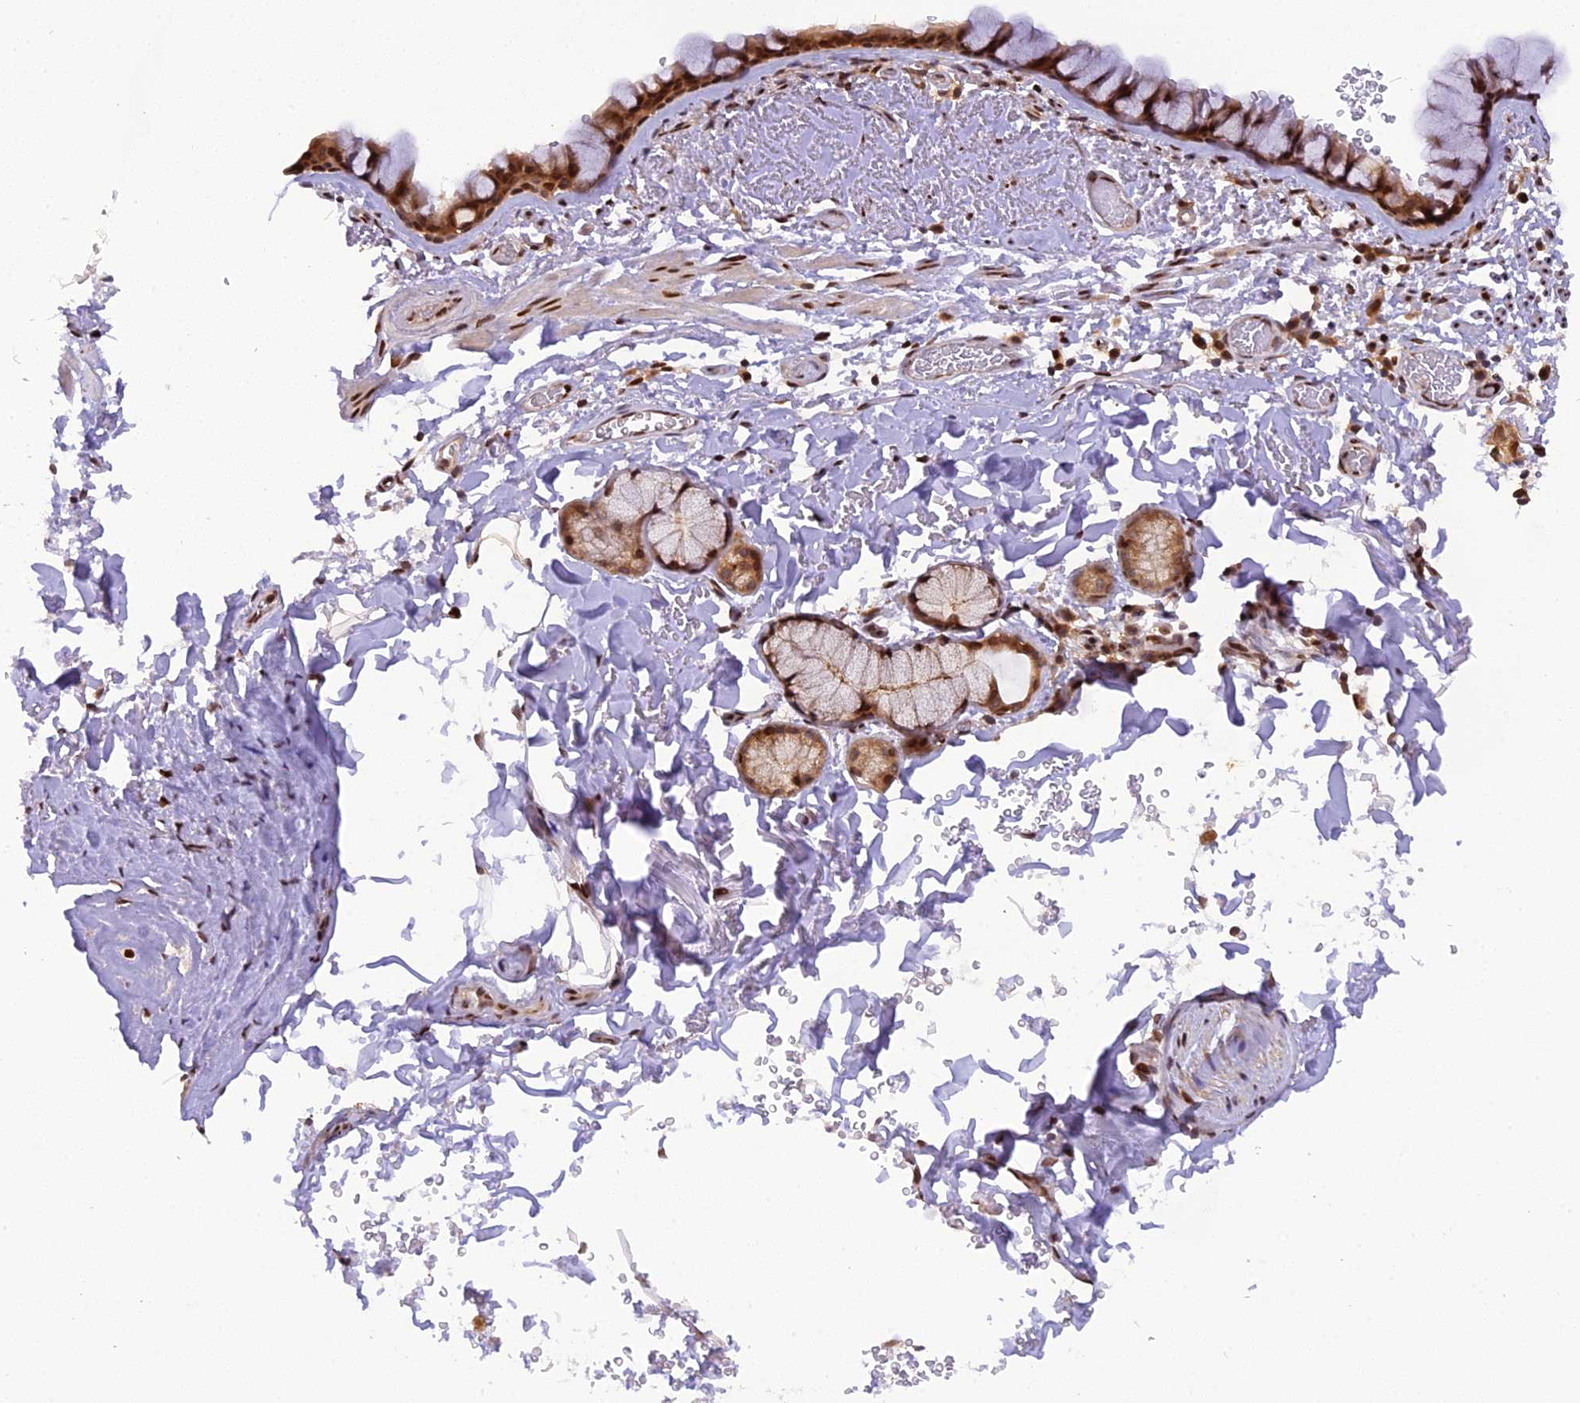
{"staining": {"intensity": "moderate", "quantity": ">75%", "location": "cytoplasmic/membranous,nuclear"}, "tissue": "bronchus", "cell_type": "Respiratory epithelial cells", "image_type": "normal", "snomed": [{"axis": "morphology", "description": "Normal tissue, NOS"}, {"axis": "topography", "description": "Bronchus"}], "caption": "Benign bronchus reveals moderate cytoplasmic/membranous,nuclear expression in about >75% of respiratory epithelial cells, visualized by immunohistochemistry. (IHC, brightfield microscopy, high magnification).", "gene": "RABGGTA", "patient": {"sex": "male", "age": 65}}